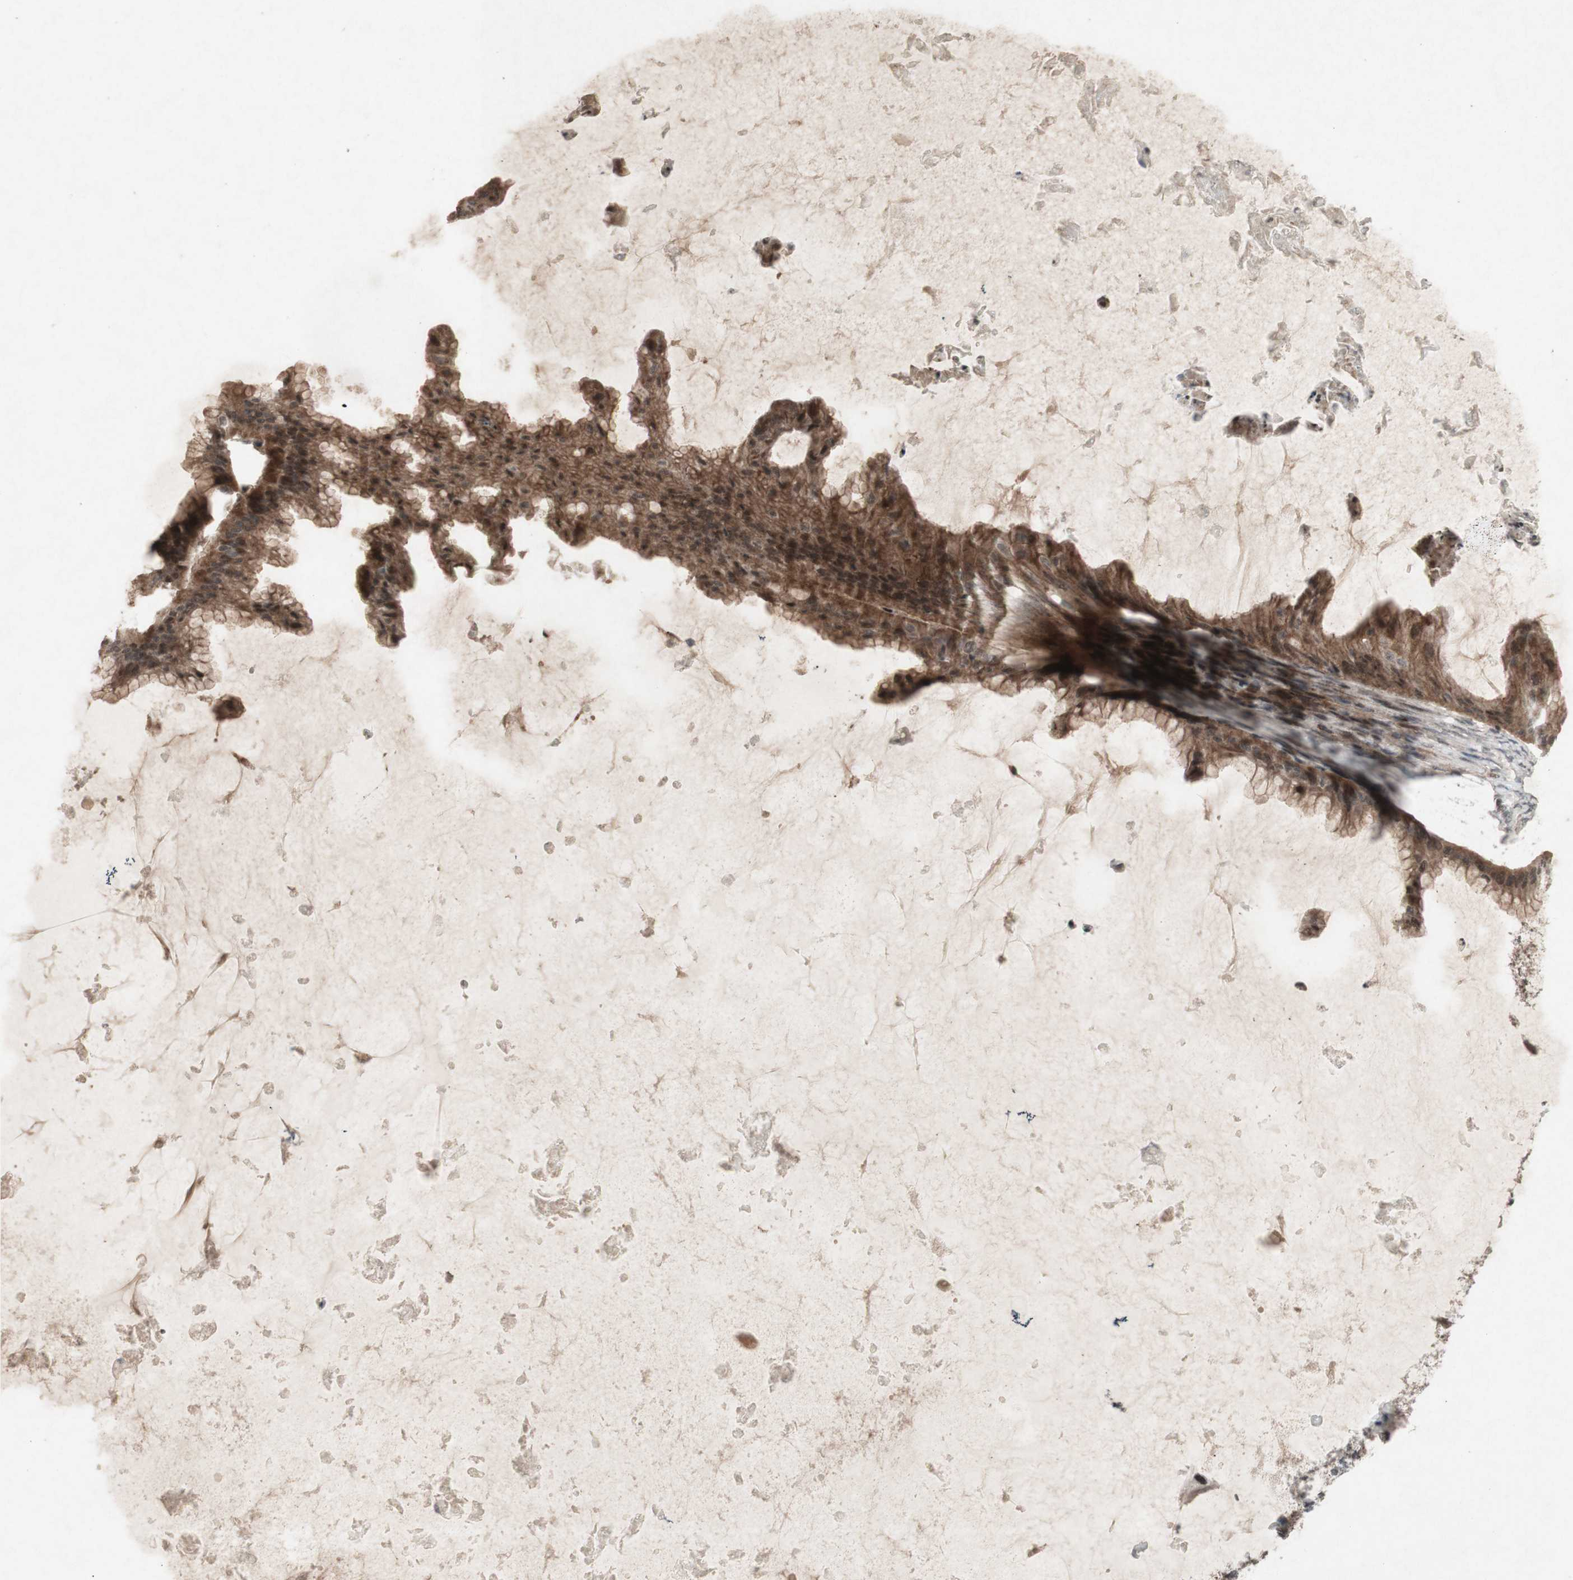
{"staining": {"intensity": "moderate", "quantity": ">75%", "location": "cytoplasmic/membranous,nuclear"}, "tissue": "ovarian cancer", "cell_type": "Tumor cells", "image_type": "cancer", "snomed": [{"axis": "morphology", "description": "Cystadenocarcinoma, mucinous, NOS"}, {"axis": "topography", "description": "Ovary"}], "caption": "Ovarian cancer (mucinous cystadenocarcinoma) tissue exhibits moderate cytoplasmic/membranous and nuclear expression in about >75% of tumor cells, visualized by immunohistochemistry. (IHC, brightfield microscopy, high magnification).", "gene": "PLXNA1", "patient": {"sex": "female", "age": 61}}